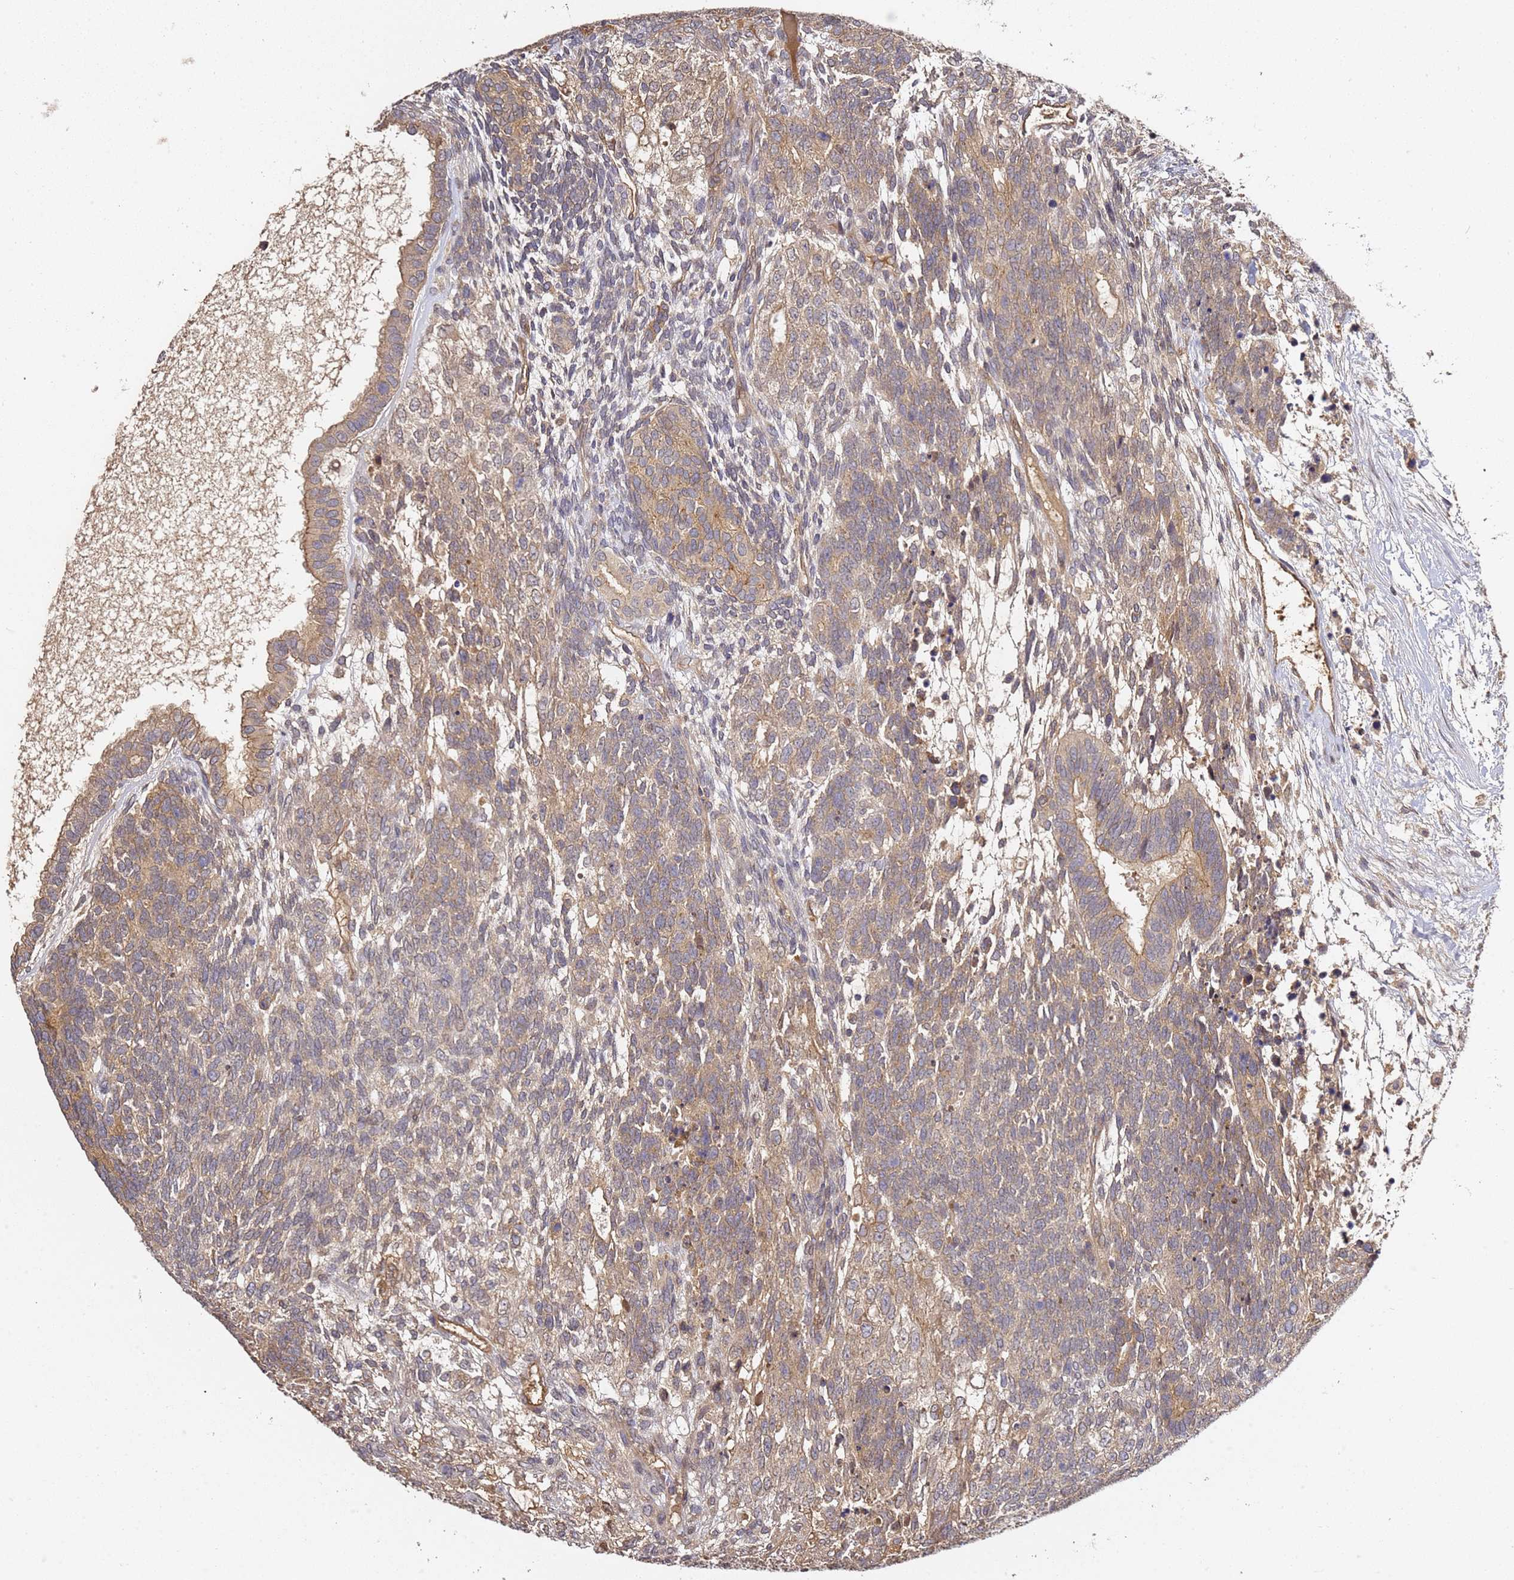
{"staining": {"intensity": "moderate", "quantity": "25%-75%", "location": "cytoplasmic/membranous"}, "tissue": "testis cancer", "cell_type": "Tumor cells", "image_type": "cancer", "snomed": [{"axis": "morphology", "description": "Carcinoma, Embryonal, NOS"}, {"axis": "topography", "description": "Testis"}], "caption": "Embryonal carcinoma (testis) stained for a protein shows moderate cytoplasmic/membranous positivity in tumor cells.", "gene": "OSBPL2", "patient": {"sex": "male", "age": 23}}